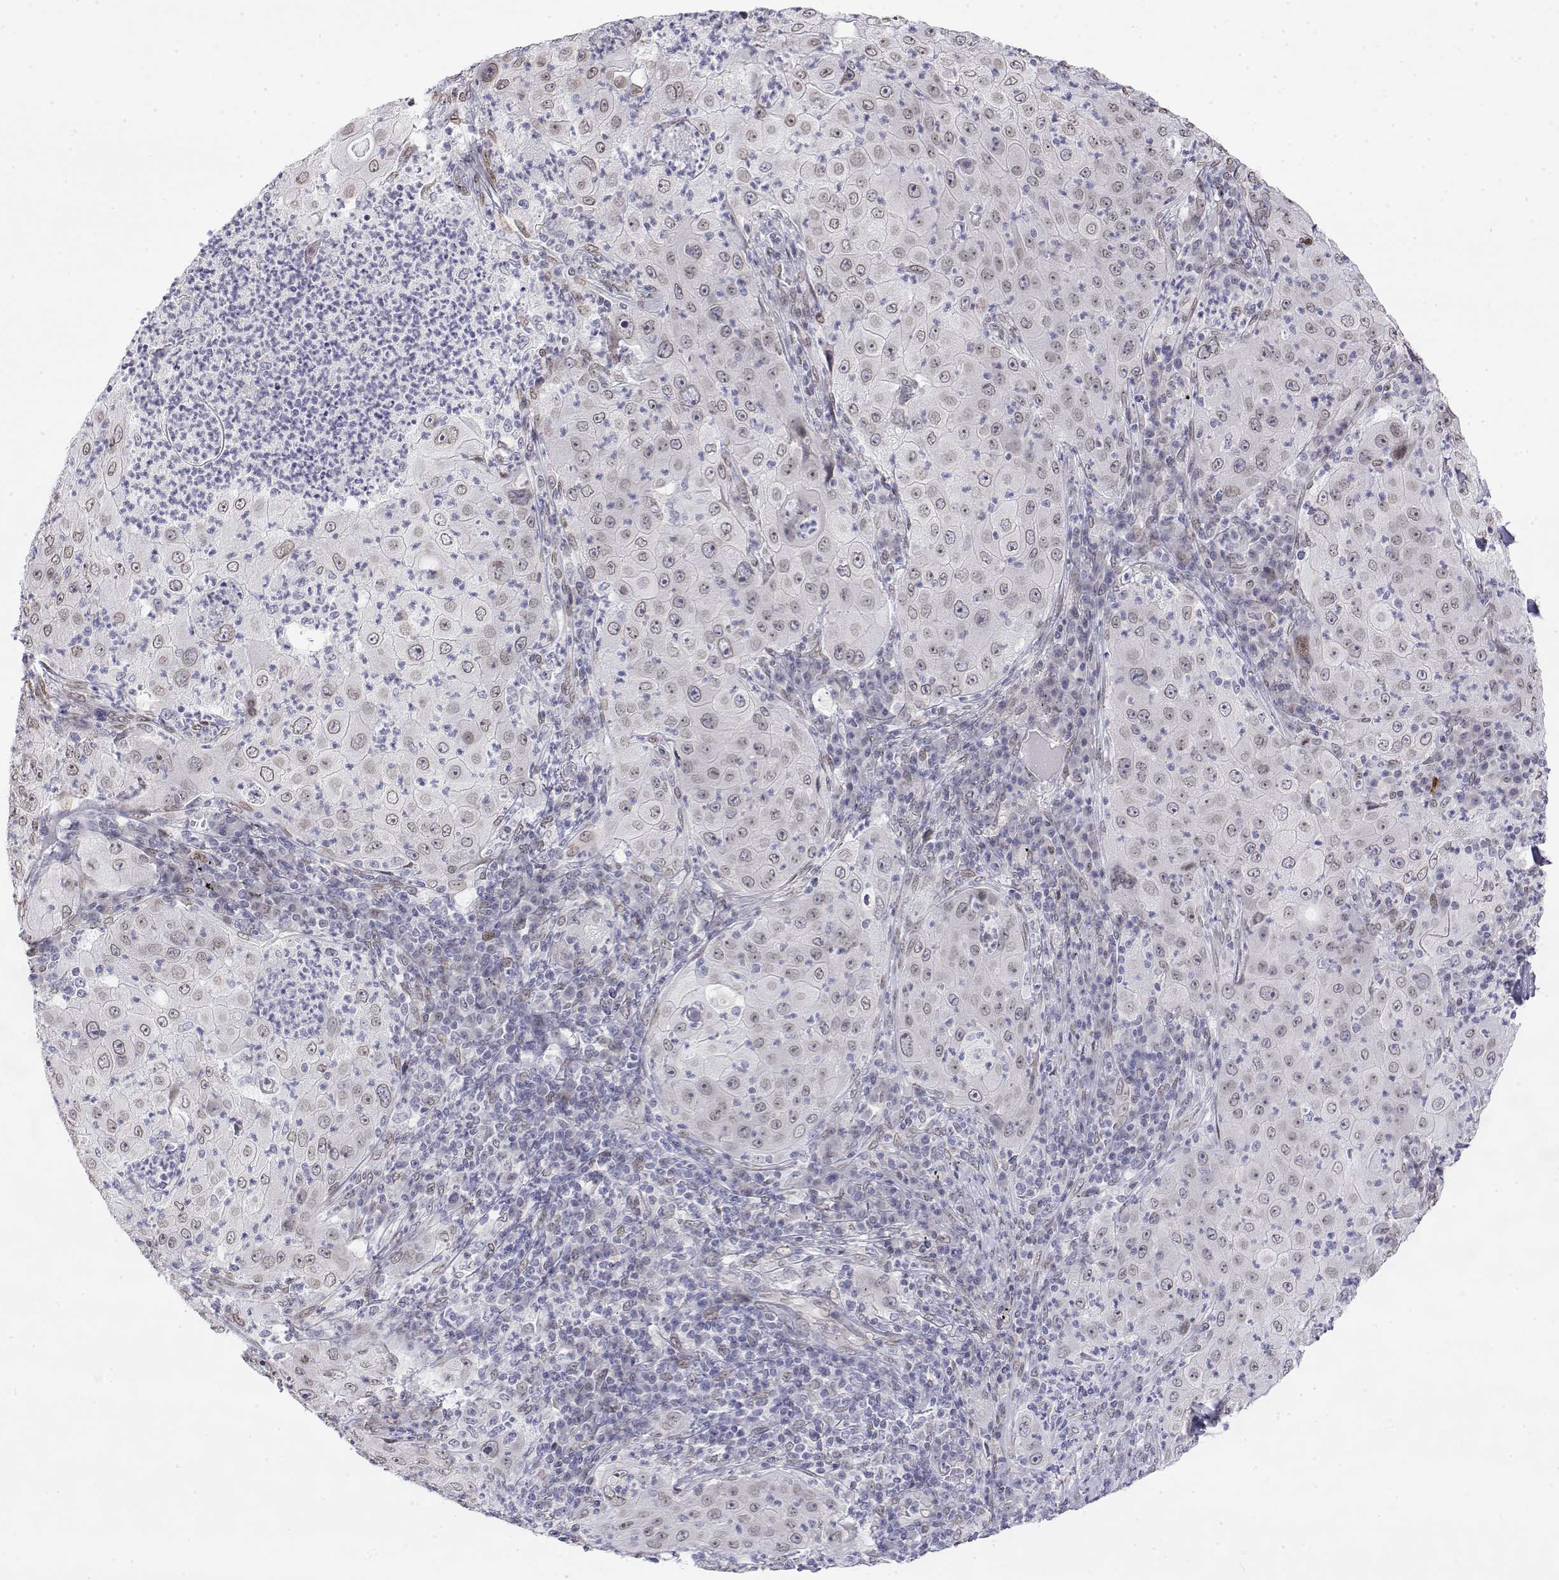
{"staining": {"intensity": "weak", "quantity": "25%-75%", "location": "cytoplasmic/membranous,nuclear"}, "tissue": "lung cancer", "cell_type": "Tumor cells", "image_type": "cancer", "snomed": [{"axis": "morphology", "description": "Squamous cell carcinoma, NOS"}, {"axis": "topography", "description": "Lung"}], "caption": "A histopathology image showing weak cytoplasmic/membranous and nuclear expression in approximately 25%-75% of tumor cells in lung cancer (squamous cell carcinoma), as visualized by brown immunohistochemical staining.", "gene": "ZNF532", "patient": {"sex": "female", "age": 59}}